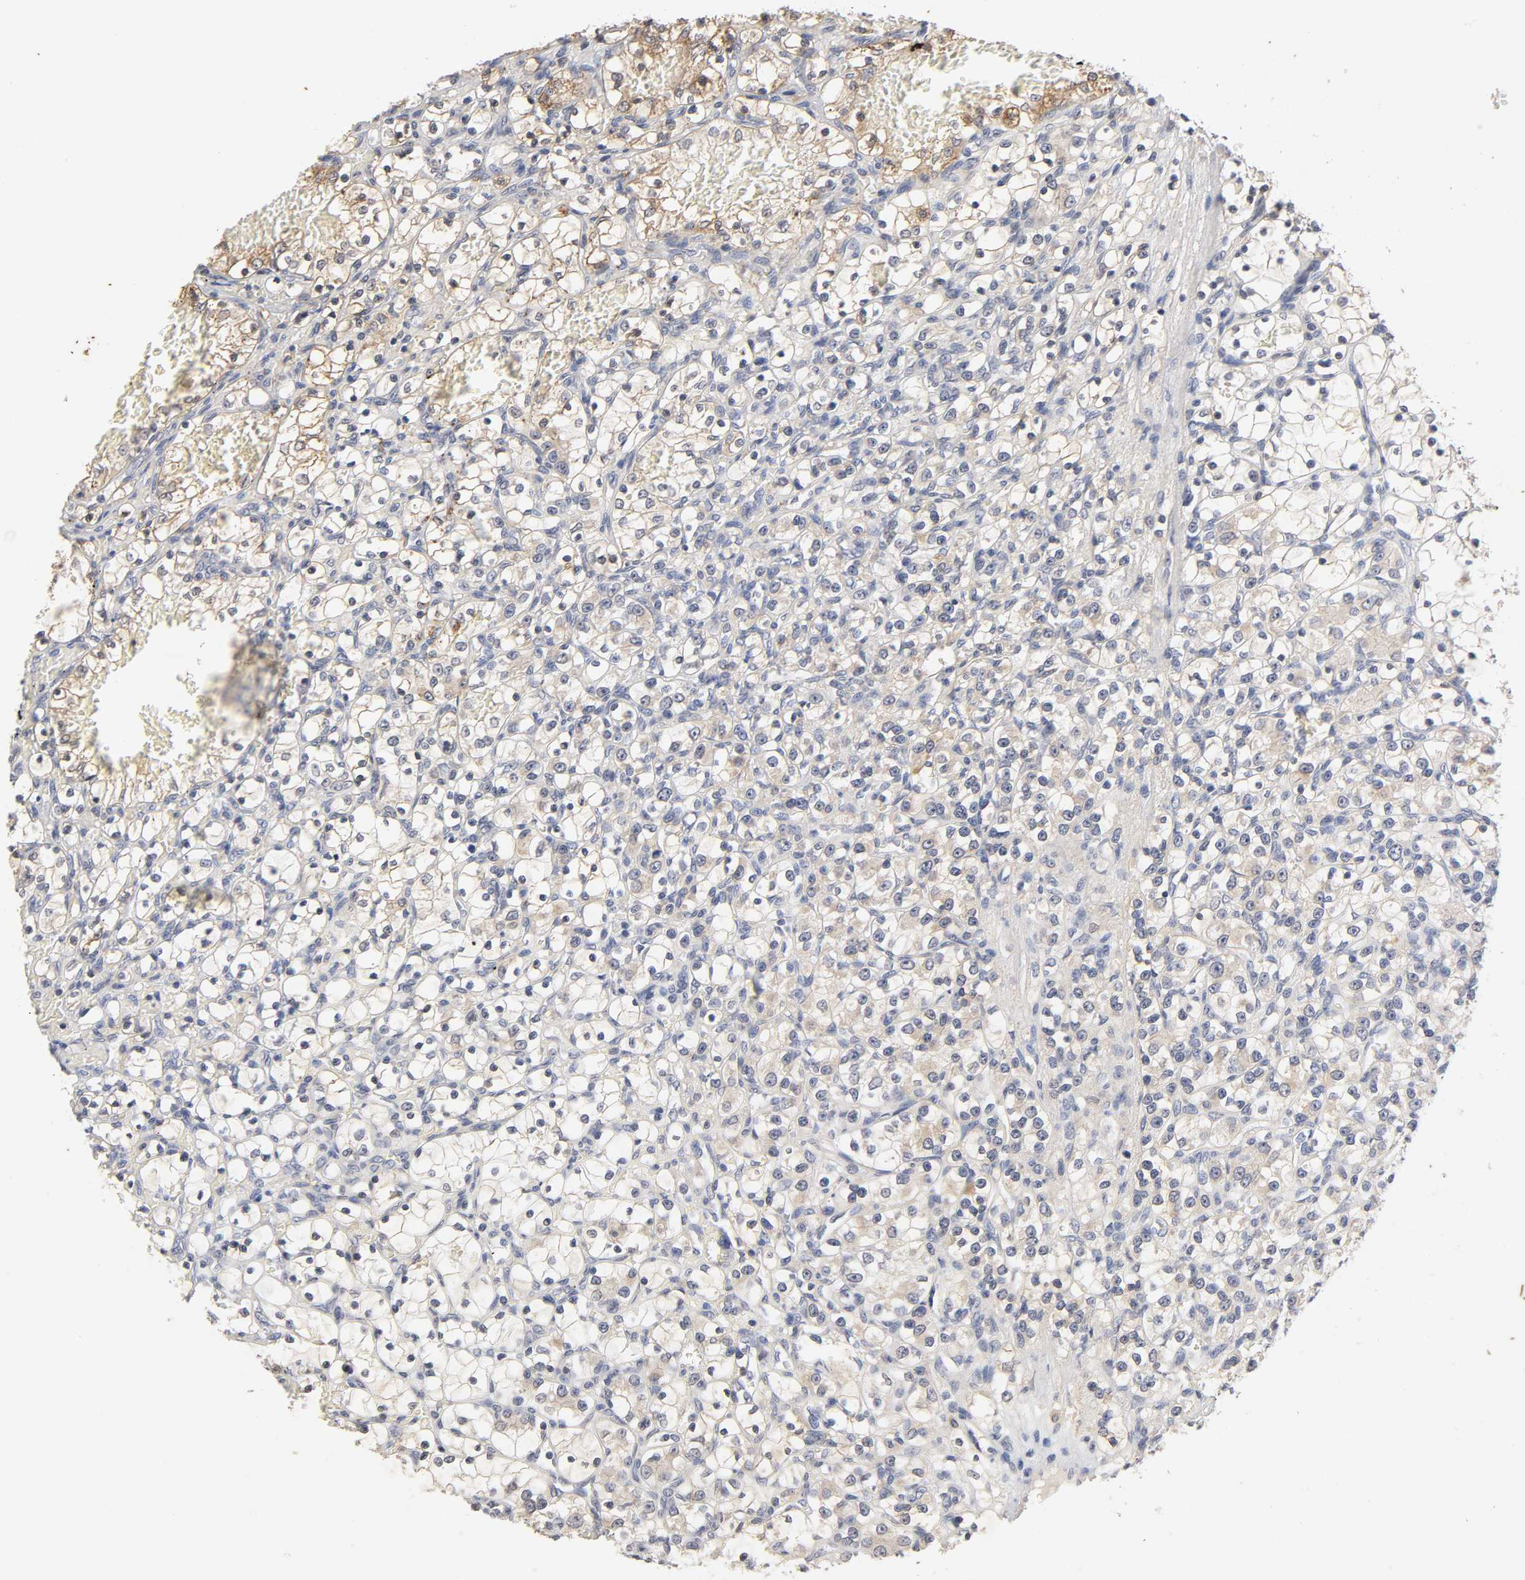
{"staining": {"intensity": "negative", "quantity": "none", "location": "none"}, "tissue": "renal cancer", "cell_type": "Tumor cells", "image_type": "cancer", "snomed": [{"axis": "morphology", "description": "Adenocarcinoma, NOS"}, {"axis": "topography", "description": "Kidney"}], "caption": "Tumor cells are negative for protein expression in human renal cancer (adenocarcinoma).", "gene": "CXADR", "patient": {"sex": "female", "age": 69}}